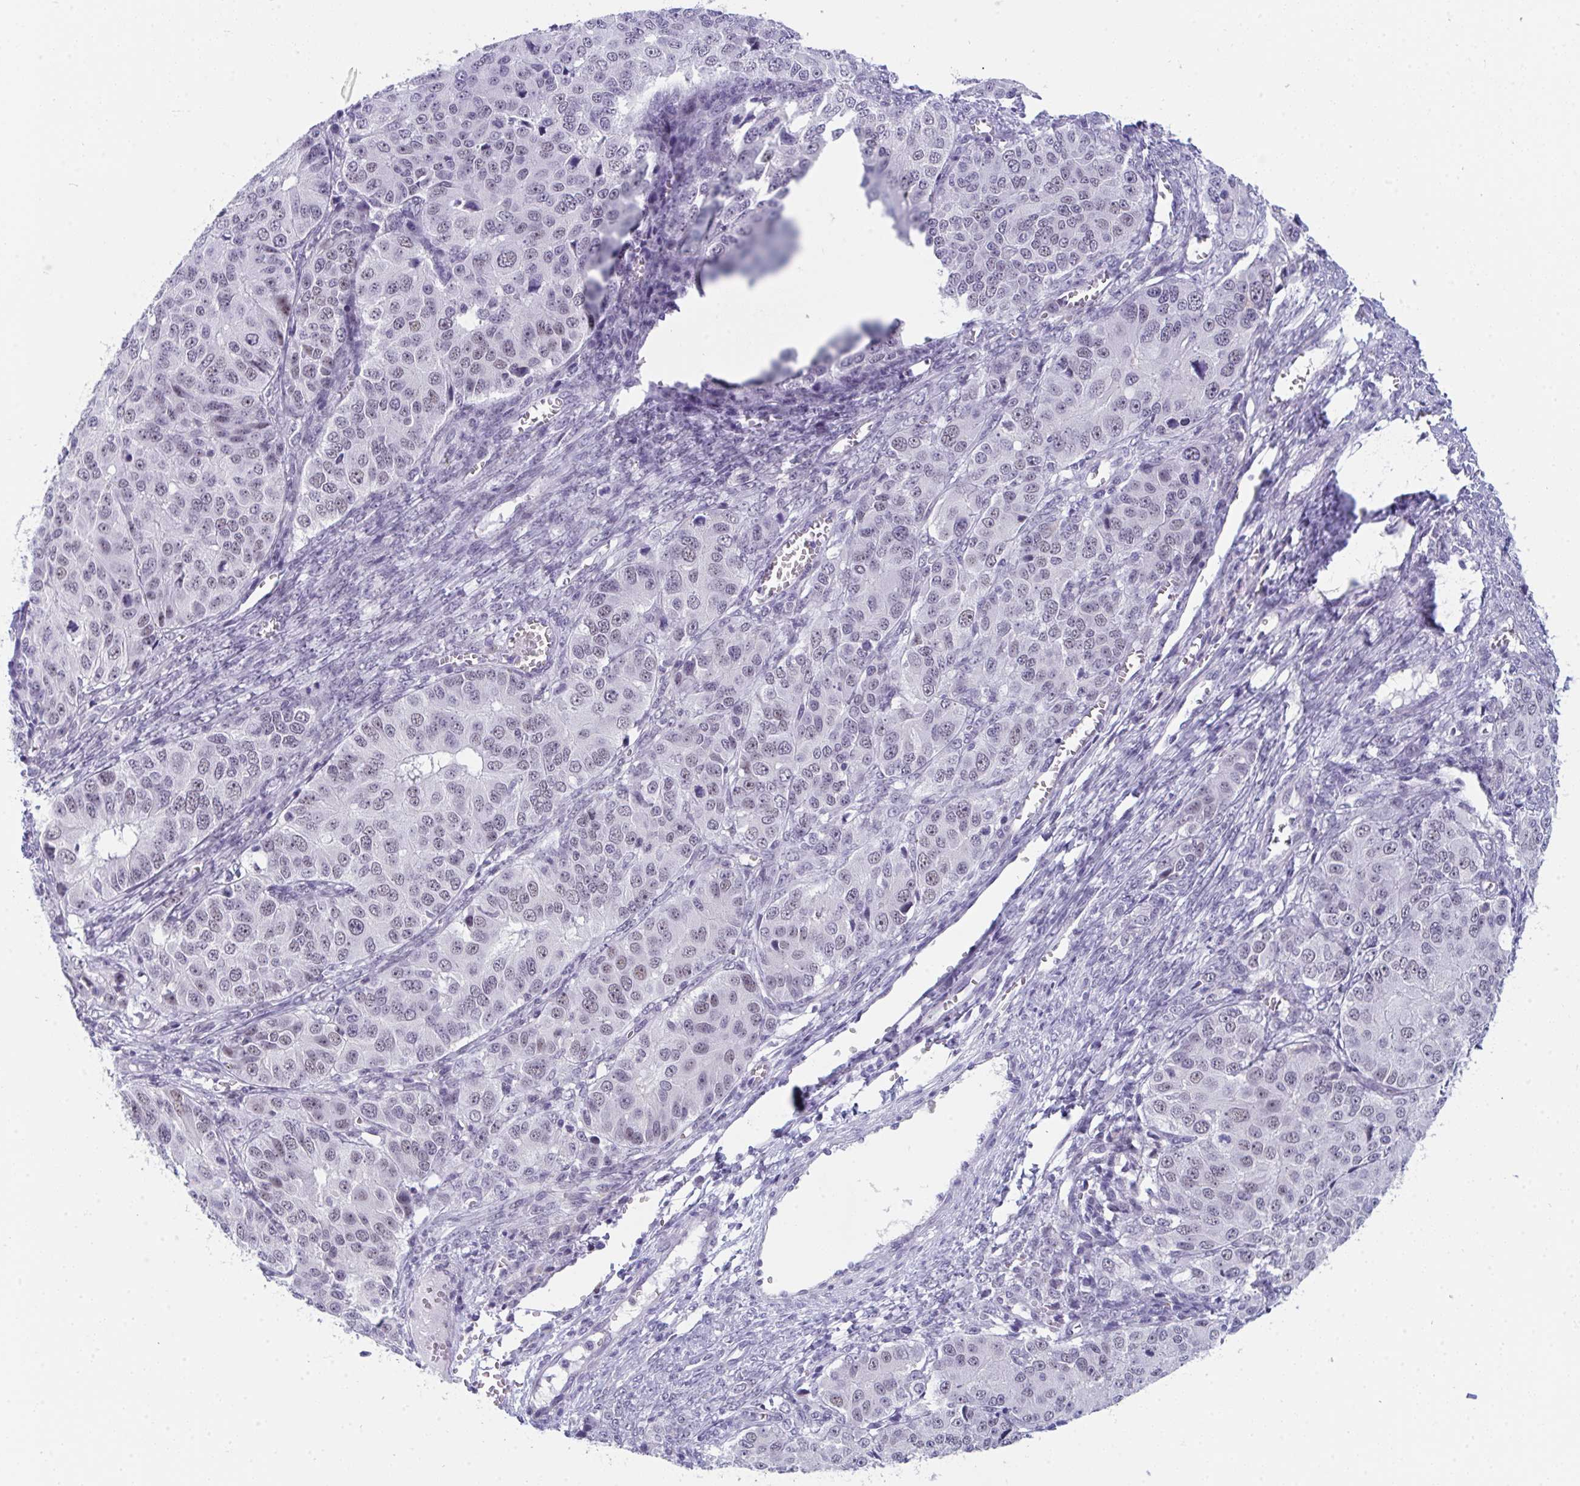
{"staining": {"intensity": "weak", "quantity": "<25%", "location": "nuclear"}, "tissue": "ovarian cancer", "cell_type": "Tumor cells", "image_type": "cancer", "snomed": [{"axis": "morphology", "description": "Carcinoma, endometroid"}, {"axis": "topography", "description": "Ovary"}], "caption": "Endometroid carcinoma (ovarian) was stained to show a protein in brown. There is no significant expression in tumor cells. Nuclei are stained in blue.", "gene": "CDK13", "patient": {"sex": "female", "age": 51}}